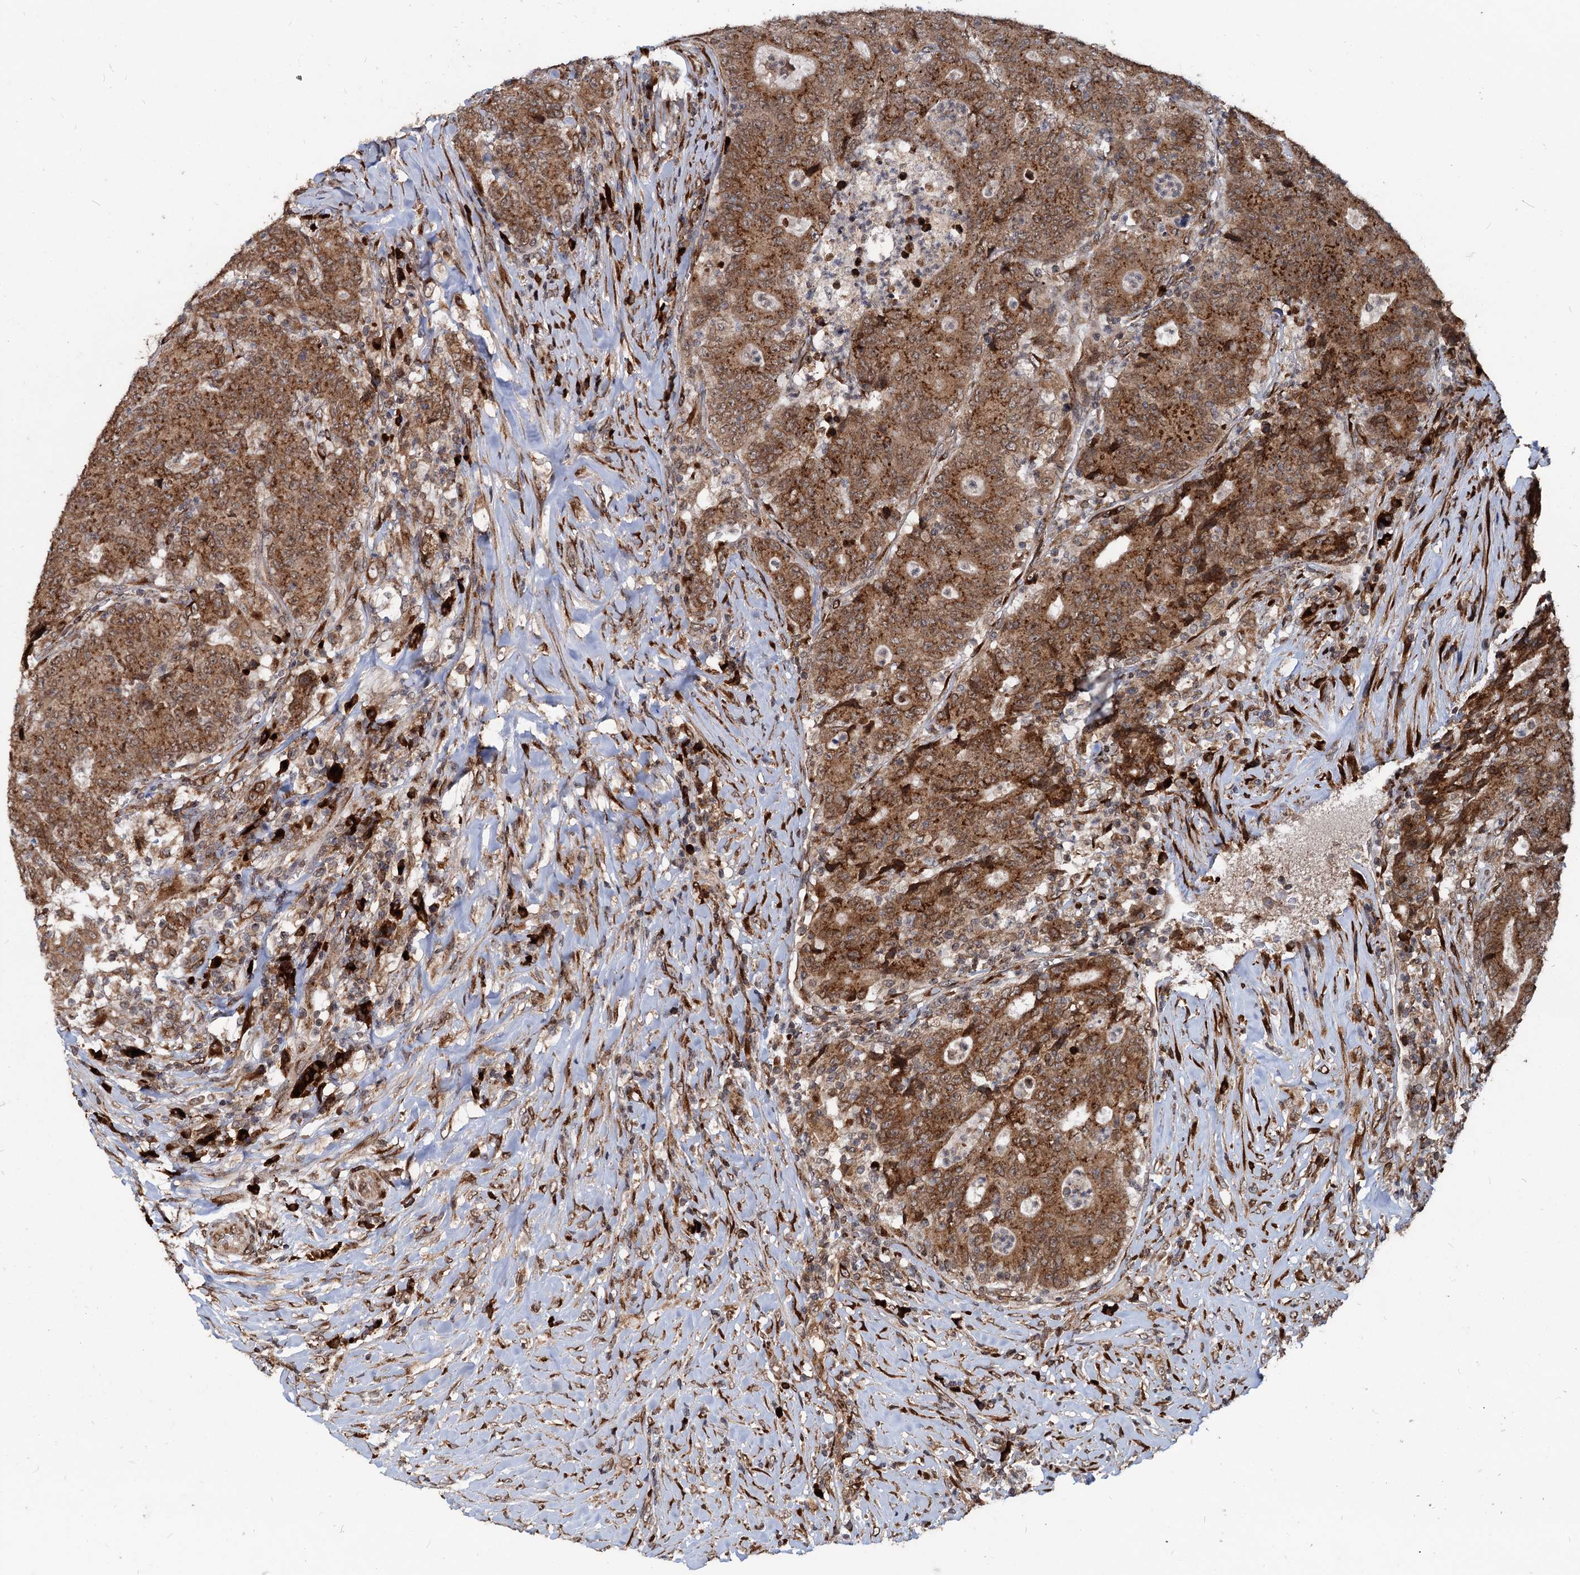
{"staining": {"intensity": "moderate", "quantity": ">75%", "location": "cytoplasmic/membranous,nuclear"}, "tissue": "colorectal cancer", "cell_type": "Tumor cells", "image_type": "cancer", "snomed": [{"axis": "morphology", "description": "Adenocarcinoma, NOS"}, {"axis": "topography", "description": "Colon"}], "caption": "A brown stain shows moderate cytoplasmic/membranous and nuclear positivity of a protein in human adenocarcinoma (colorectal) tumor cells.", "gene": "SAAL1", "patient": {"sex": "female", "age": 75}}